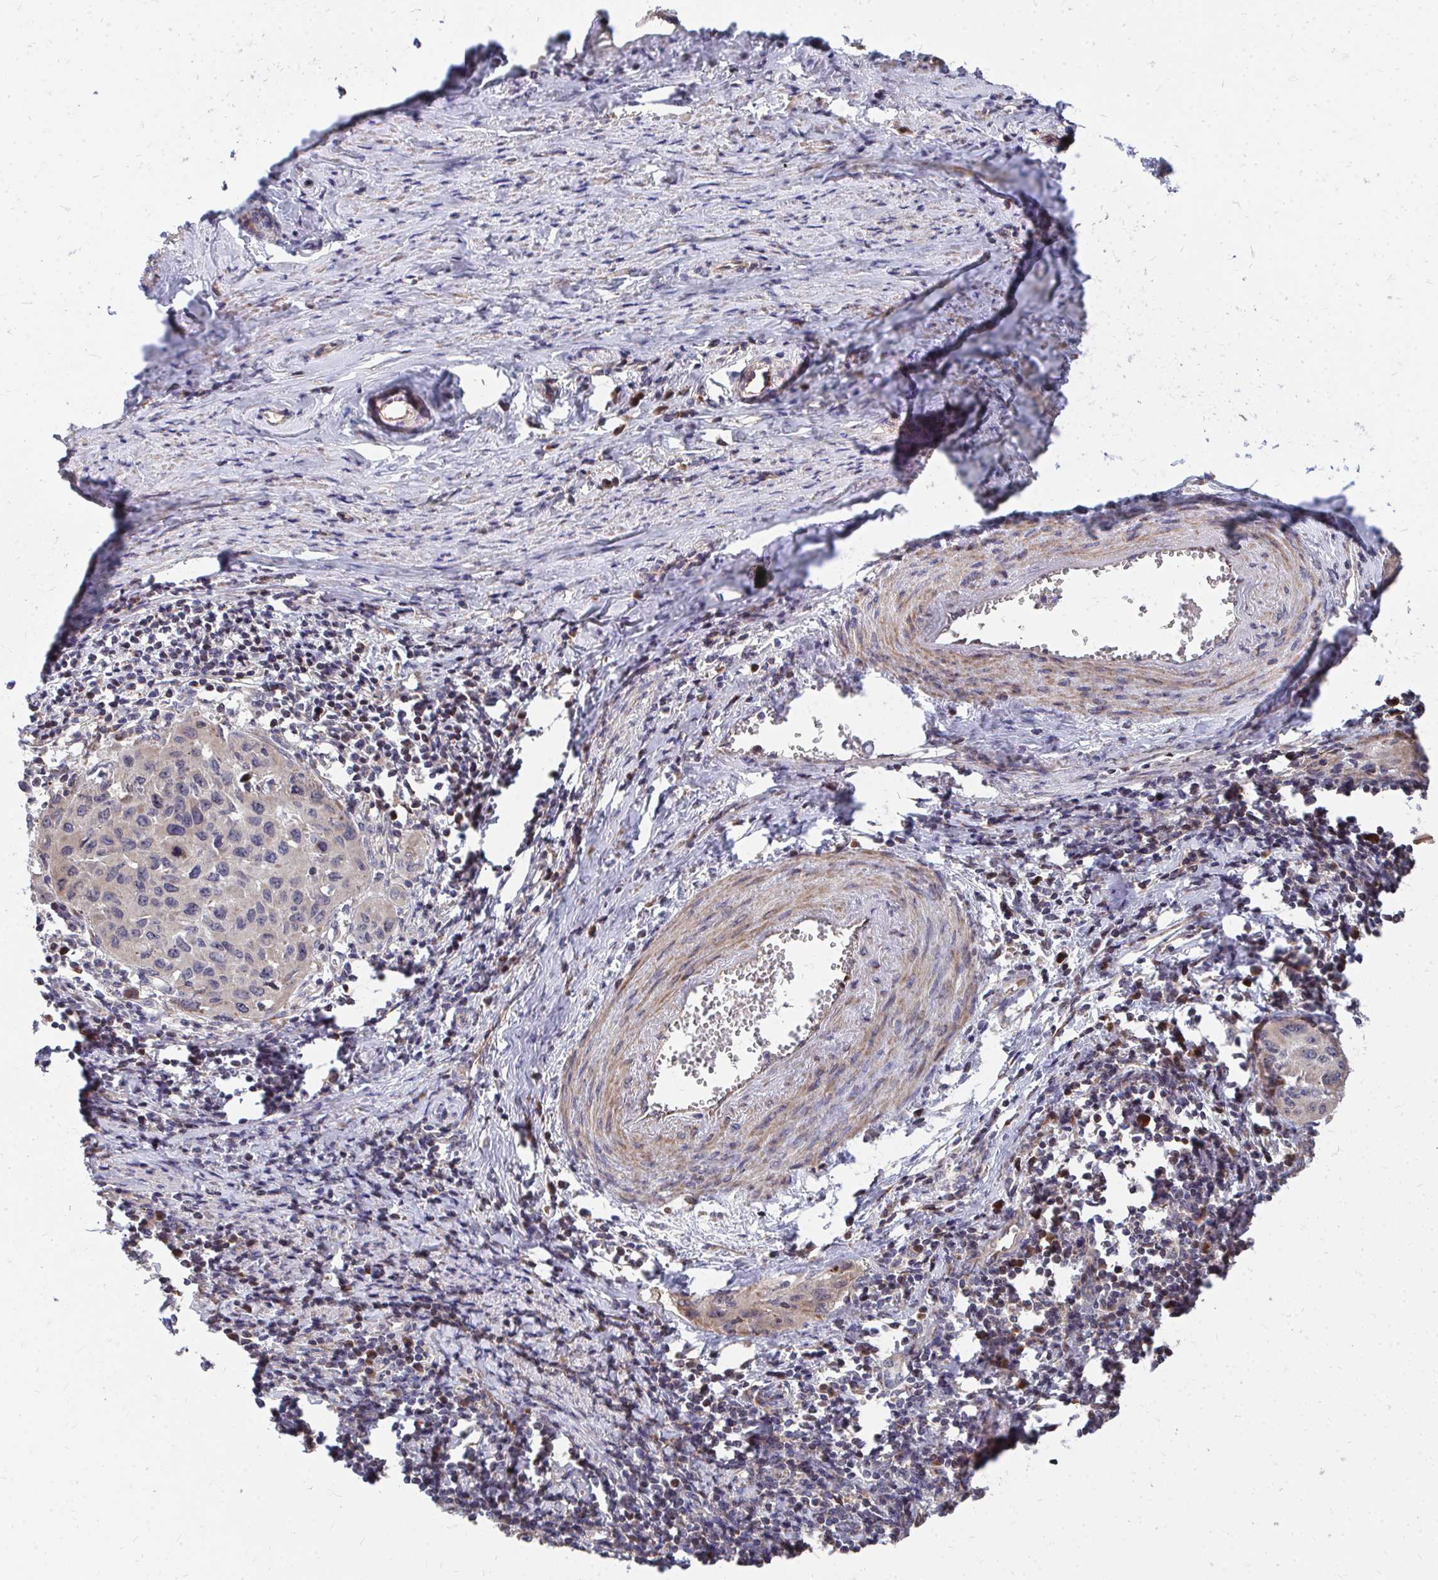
{"staining": {"intensity": "moderate", "quantity": "<25%", "location": "cytoplasmic/membranous"}, "tissue": "cervical cancer", "cell_type": "Tumor cells", "image_type": "cancer", "snomed": [{"axis": "morphology", "description": "Squamous cell carcinoma, NOS"}, {"axis": "topography", "description": "Cervix"}], "caption": "Moderate cytoplasmic/membranous protein positivity is present in approximately <25% of tumor cells in squamous cell carcinoma (cervical). (brown staining indicates protein expression, while blue staining denotes nuclei).", "gene": "FAM89A", "patient": {"sex": "female", "age": 51}}